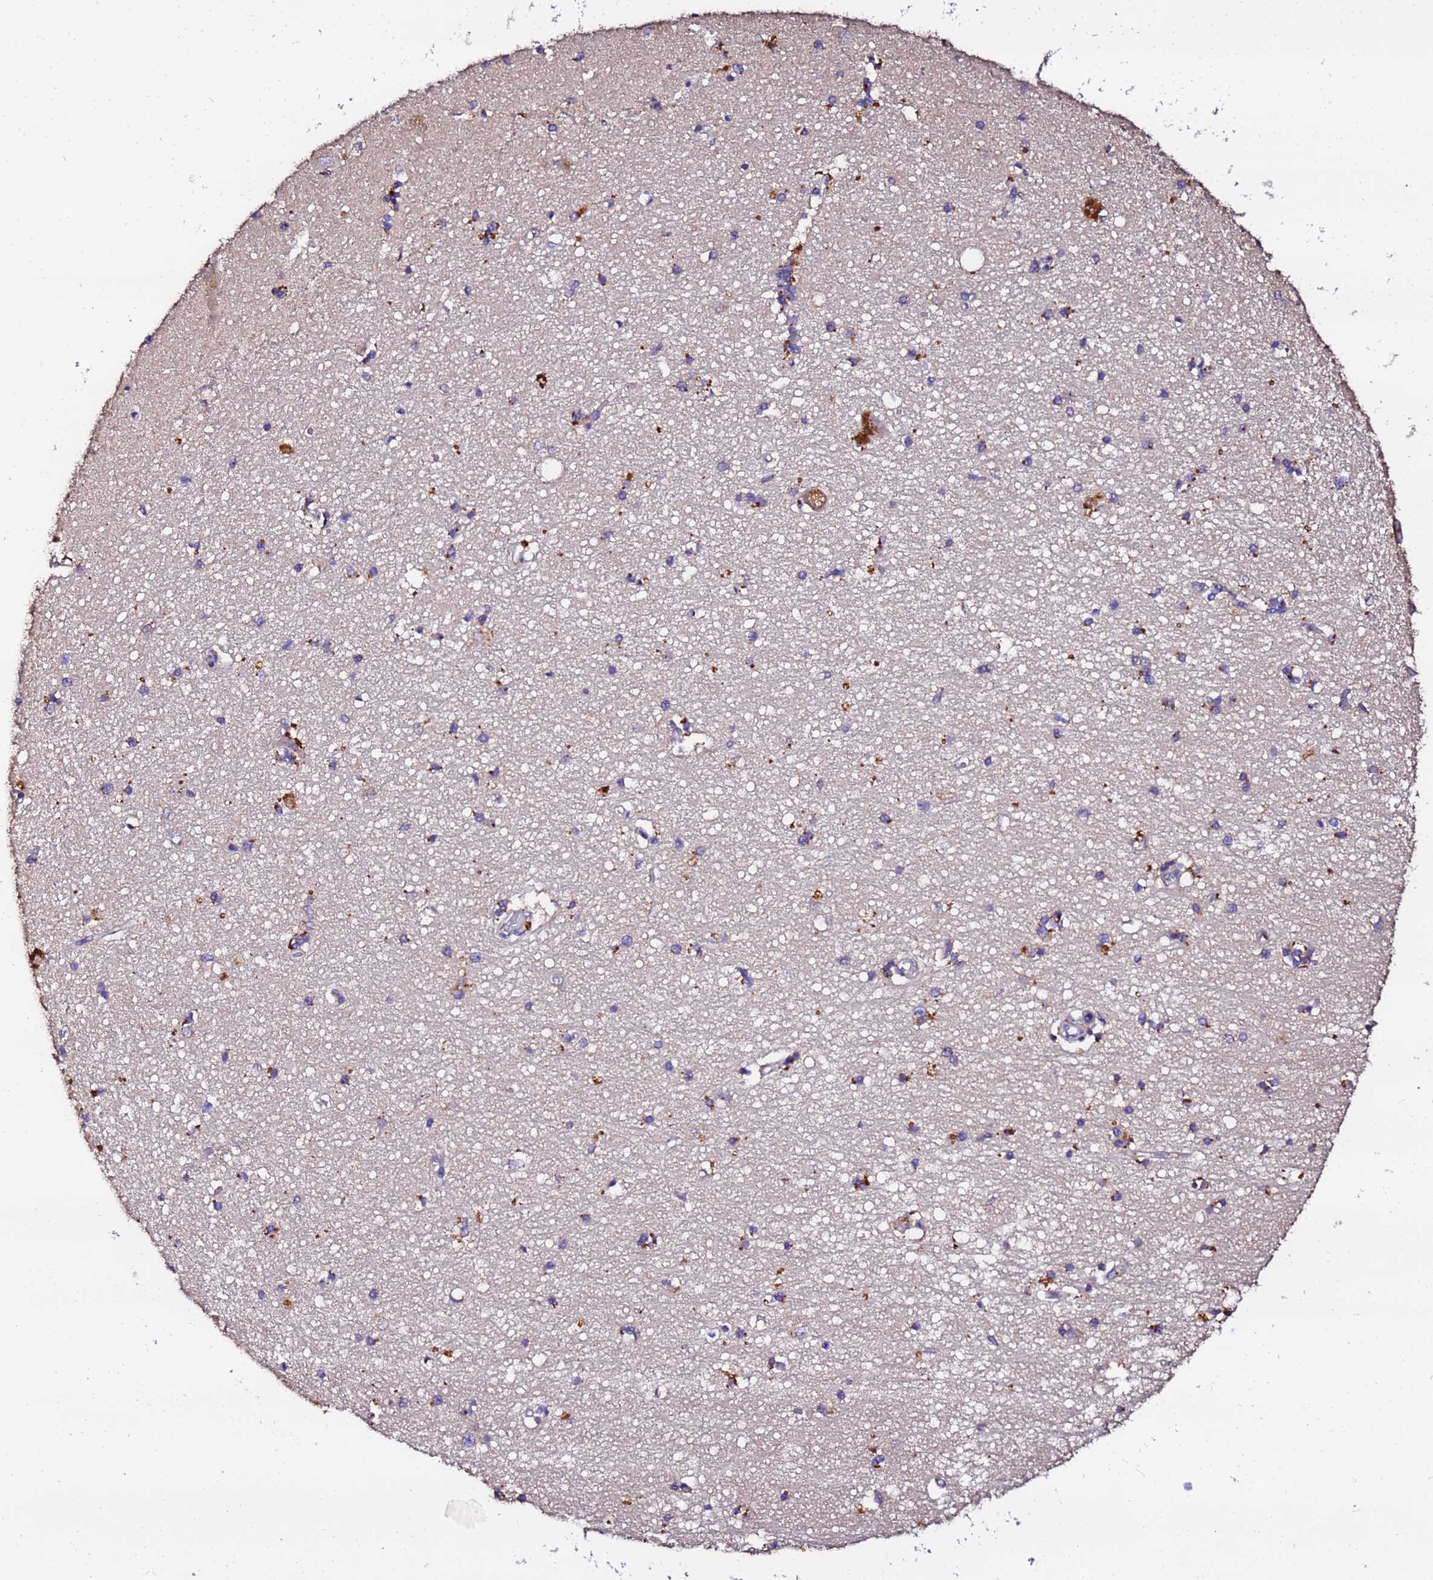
{"staining": {"intensity": "moderate", "quantity": "<25%", "location": "cytoplasmic/membranous"}, "tissue": "hippocampus", "cell_type": "Glial cells", "image_type": "normal", "snomed": [{"axis": "morphology", "description": "Normal tissue, NOS"}, {"axis": "topography", "description": "Hippocampus"}], "caption": "IHC (DAB (3,3'-diaminobenzidine)) staining of benign human hippocampus shows moderate cytoplasmic/membranous protein staining in approximately <25% of glial cells.", "gene": "MTERF1", "patient": {"sex": "male", "age": 45}}